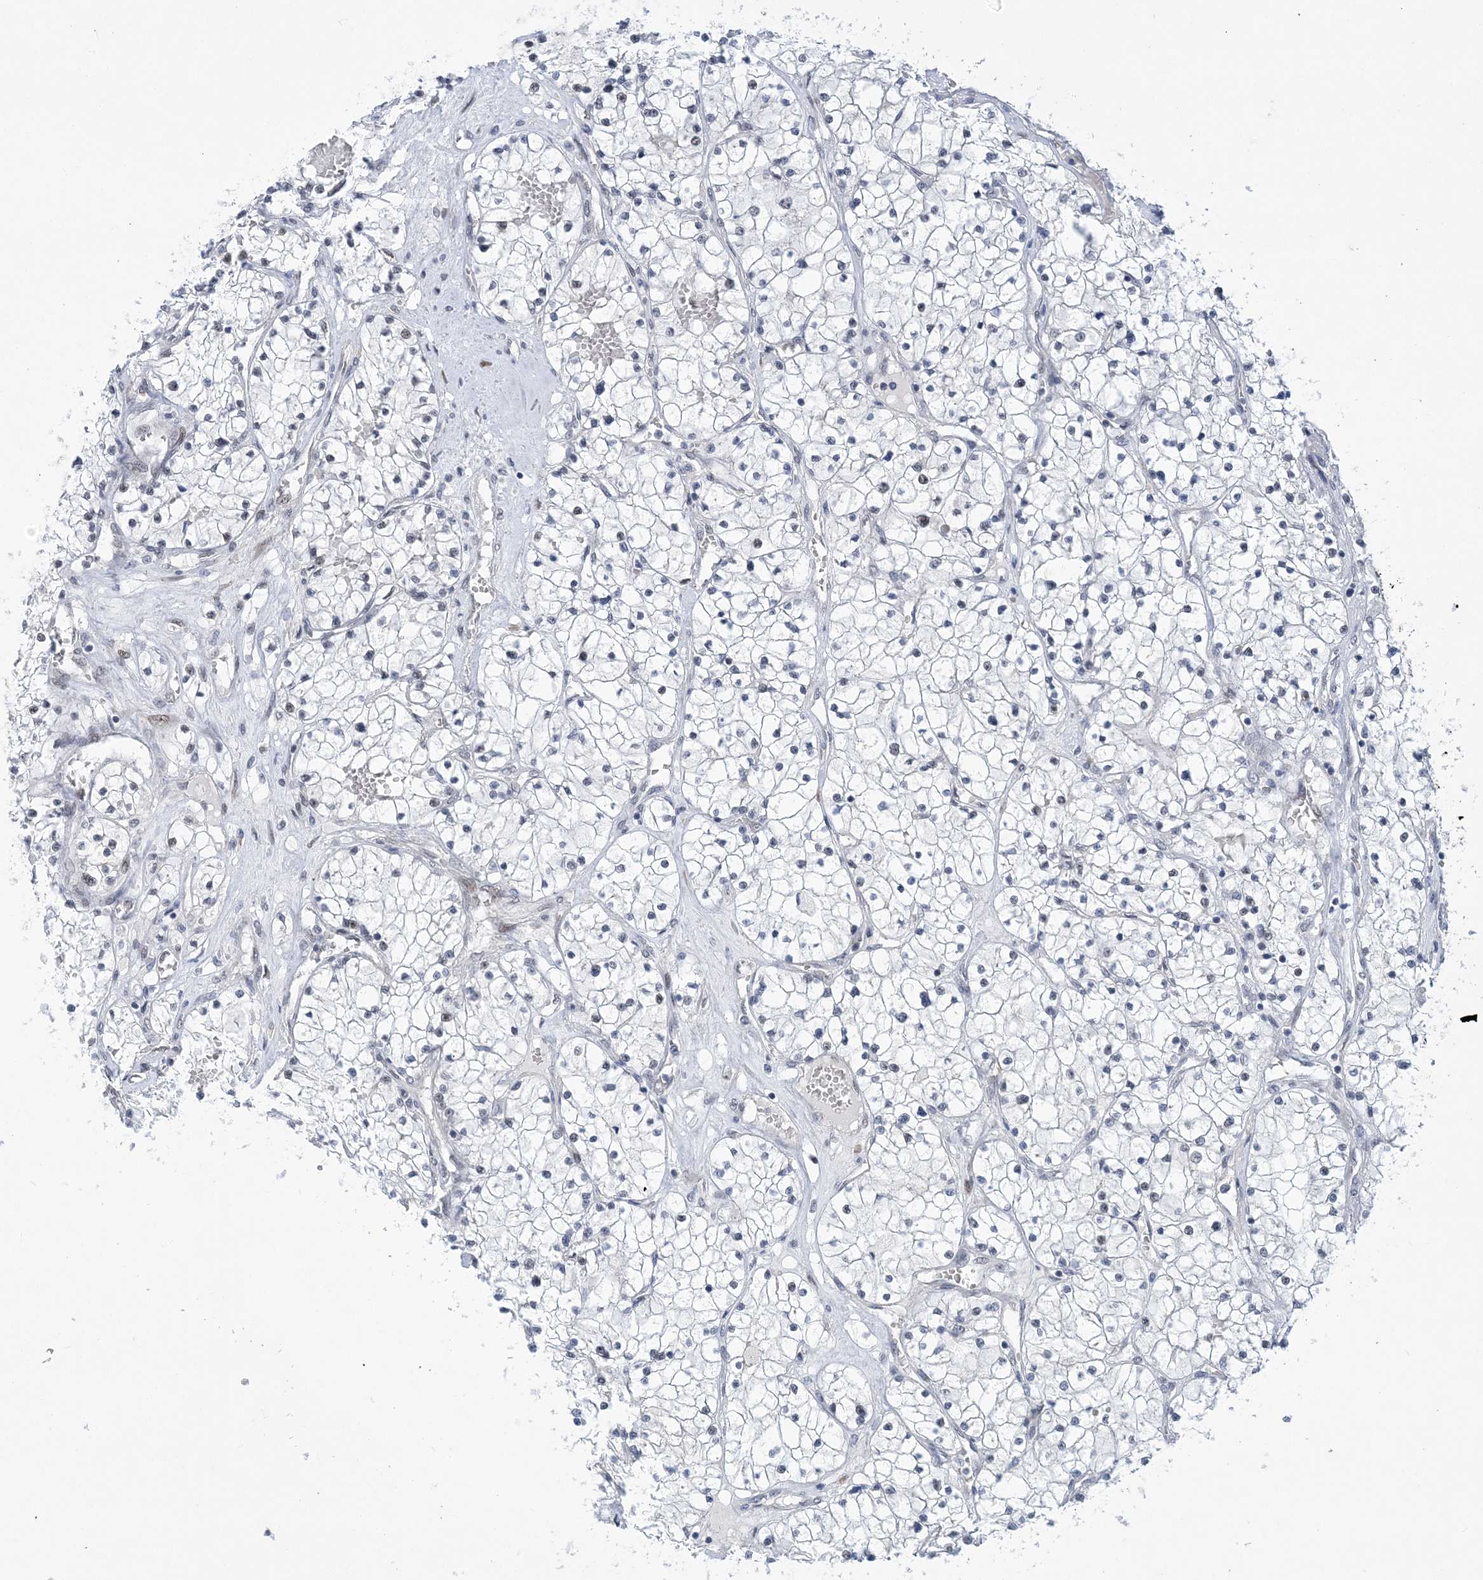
{"staining": {"intensity": "negative", "quantity": "none", "location": "none"}, "tissue": "renal cancer", "cell_type": "Tumor cells", "image_type": "cancer", "snomed": [{"axis": "morphology", "description": "Normal tissue, NOS"}, {"axis": "morphology", "description": "Adenocarcinoma, NOS"}, {"axis": "topography", "description": "Kidney"}], "caption": "A micrograph of human renal cancer (adenocarcinoma) is negative for staining in tumor cells.", "gene": "WAC", "patient": {"sex": "male", "age": 68}}